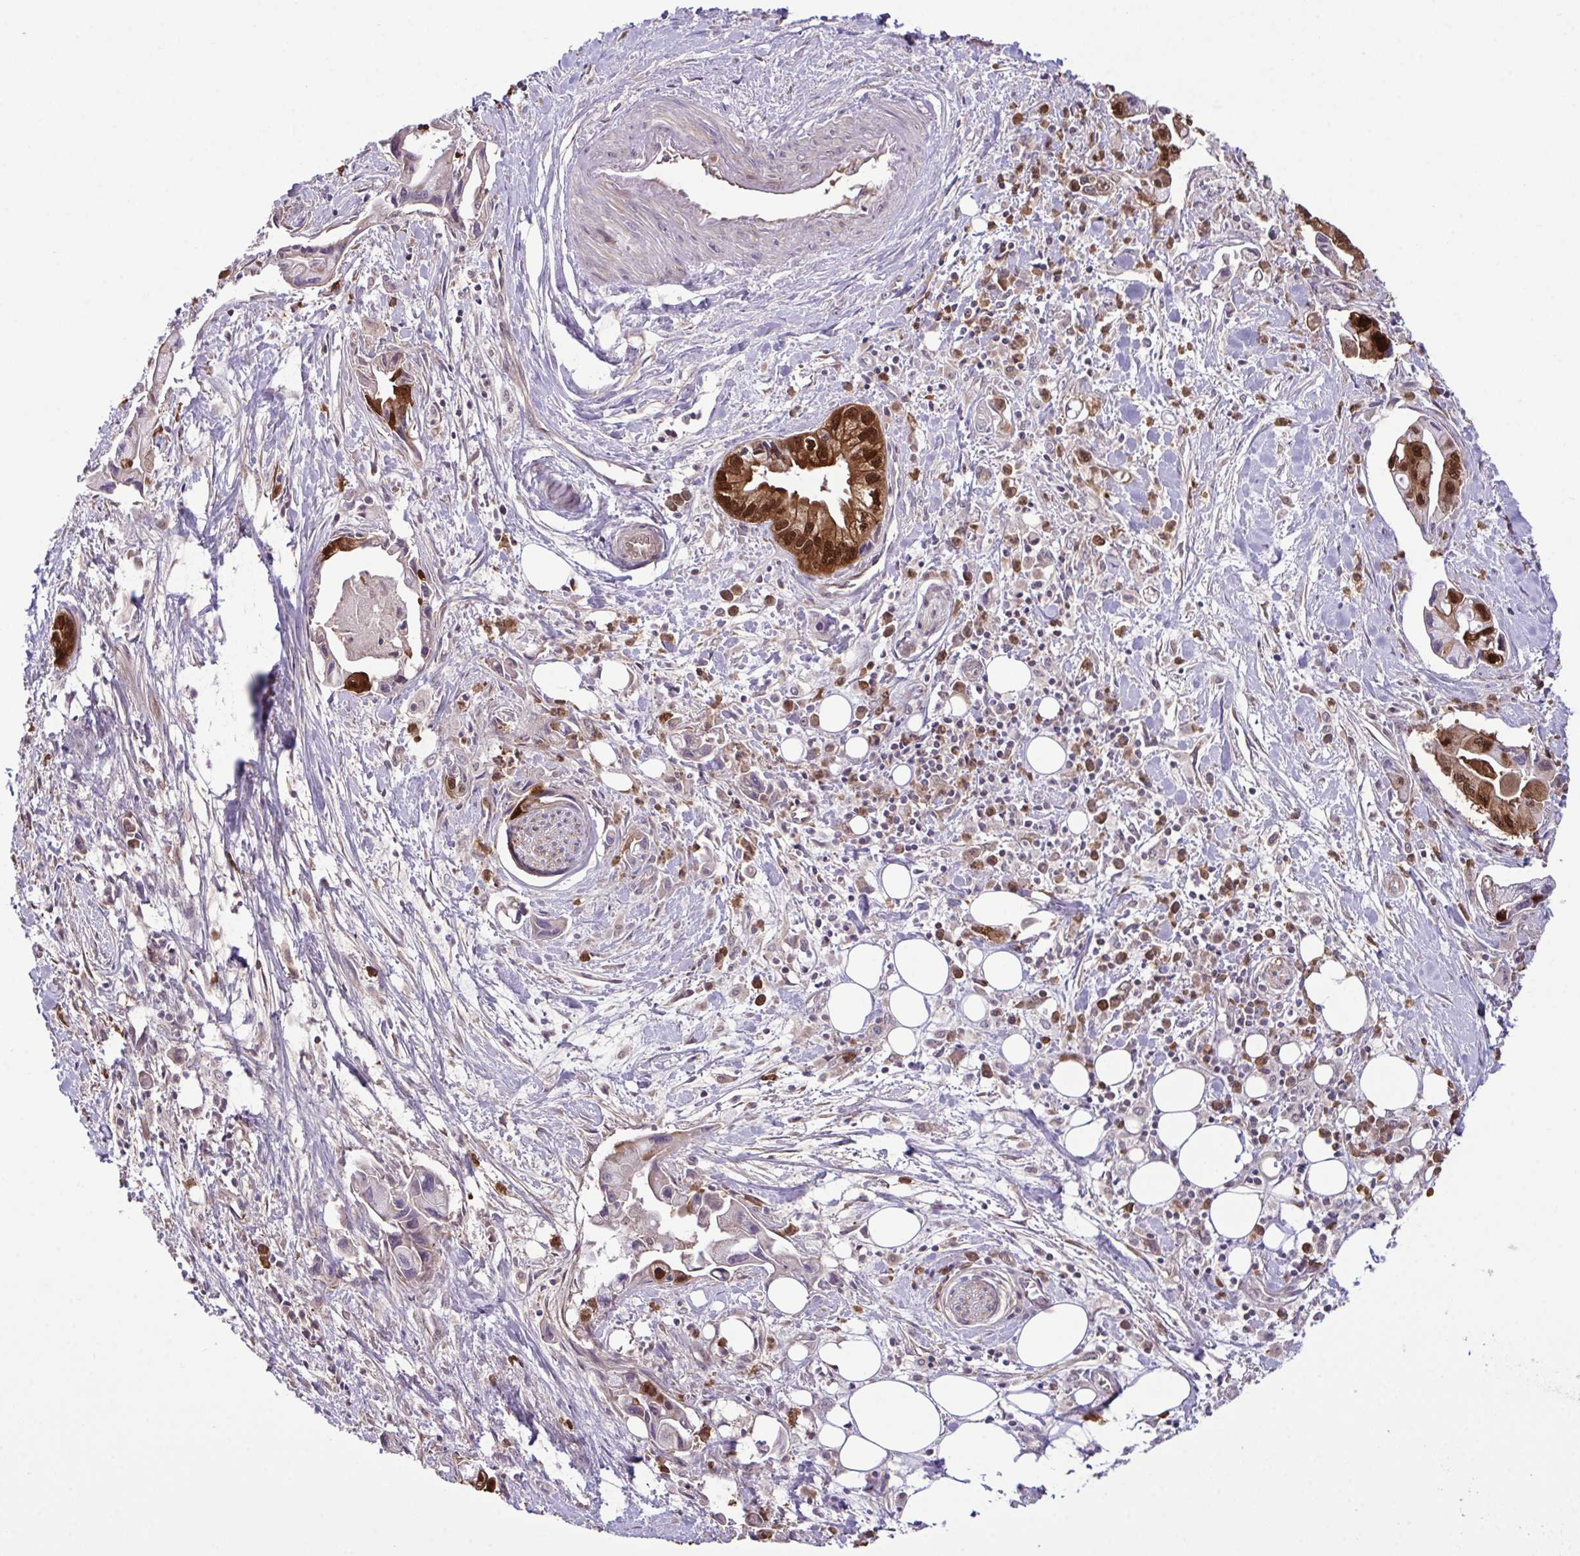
{"staining": {"intensity": "strong", "quantity": ">75%", "location": "cytoplasmic/membranous,nuclear"}, "tissue": "pancreatic cancer", "cell_type": "Tumor cells", "image_type": "cancer", "snomed": [{"axis": "morphology", "description": "Adenocarcinoma, NOS"}, {"axis": "topography", "description": "Pancreas"}], "caption": "A photomicrograph showing strong cytoplasmic/membranous and nuclear positivity in approximately >75% of tumor cells in adenocarcinoma (pancreatic), as visualized by brown immunohistochemical staining.", "gene": "CMPK1", "patient": {"sex": "male", "age": 61}}